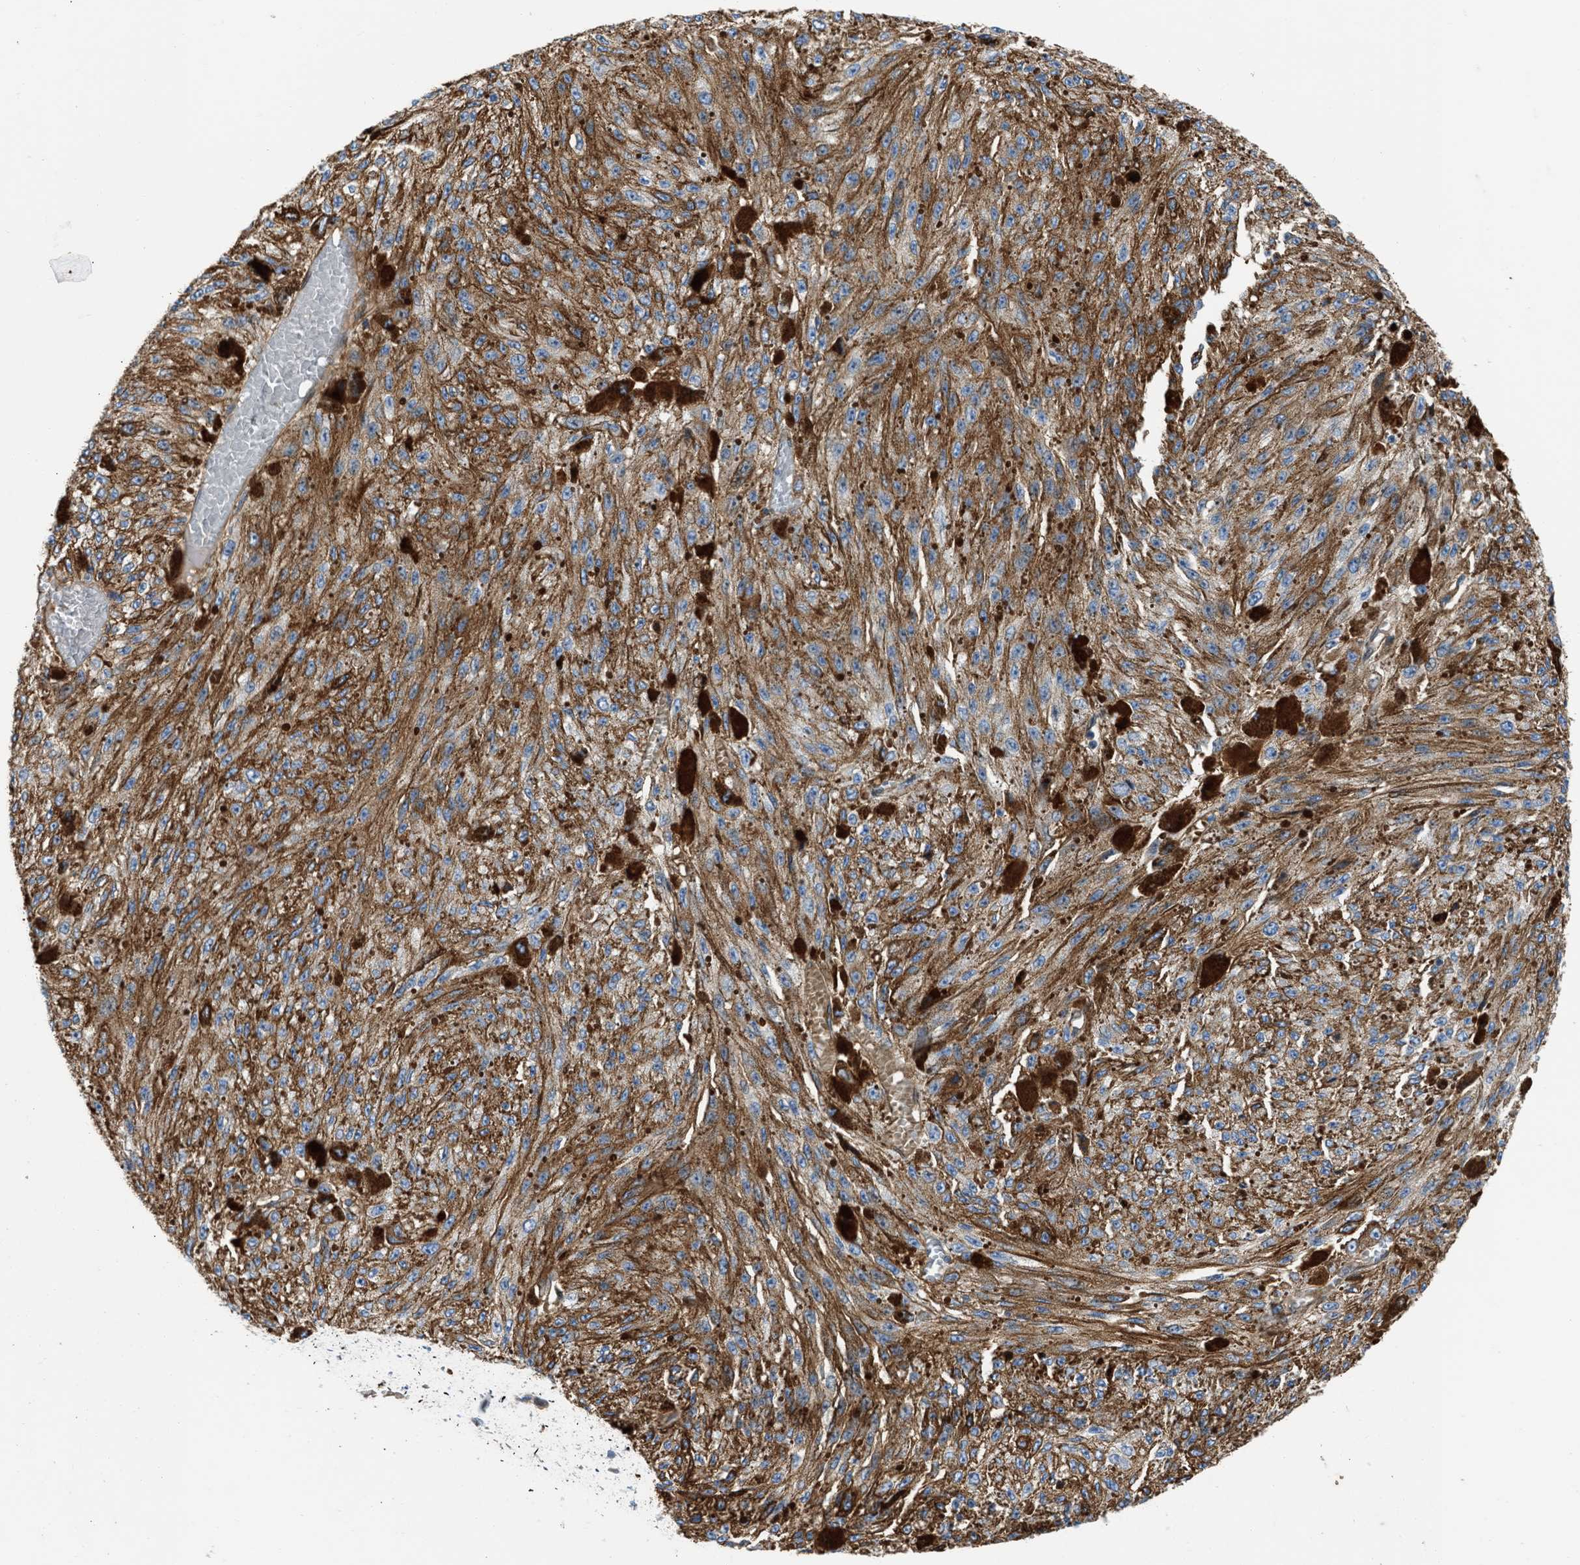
{"staining": {"intensity": "moderate", "quantity": ">75%", "location": "cytoplasmic/membranous"}, "tissue": "melanoma", "cell_type": "Tumor cells", "image_type": "cancer", "snomed": [{"axis": "morphology", "description": "Malignant melanoma, NOS"}, {"axis": "topography", "description": "Other"}], "caption": "The micrograph demonstrates staining of melanoma, revealing moderate cytoplasmic/membranous protein staining (brown color) within tumor cells.", "gene": "MAS1L", "patient": {"sex": "male", "age": 79}}